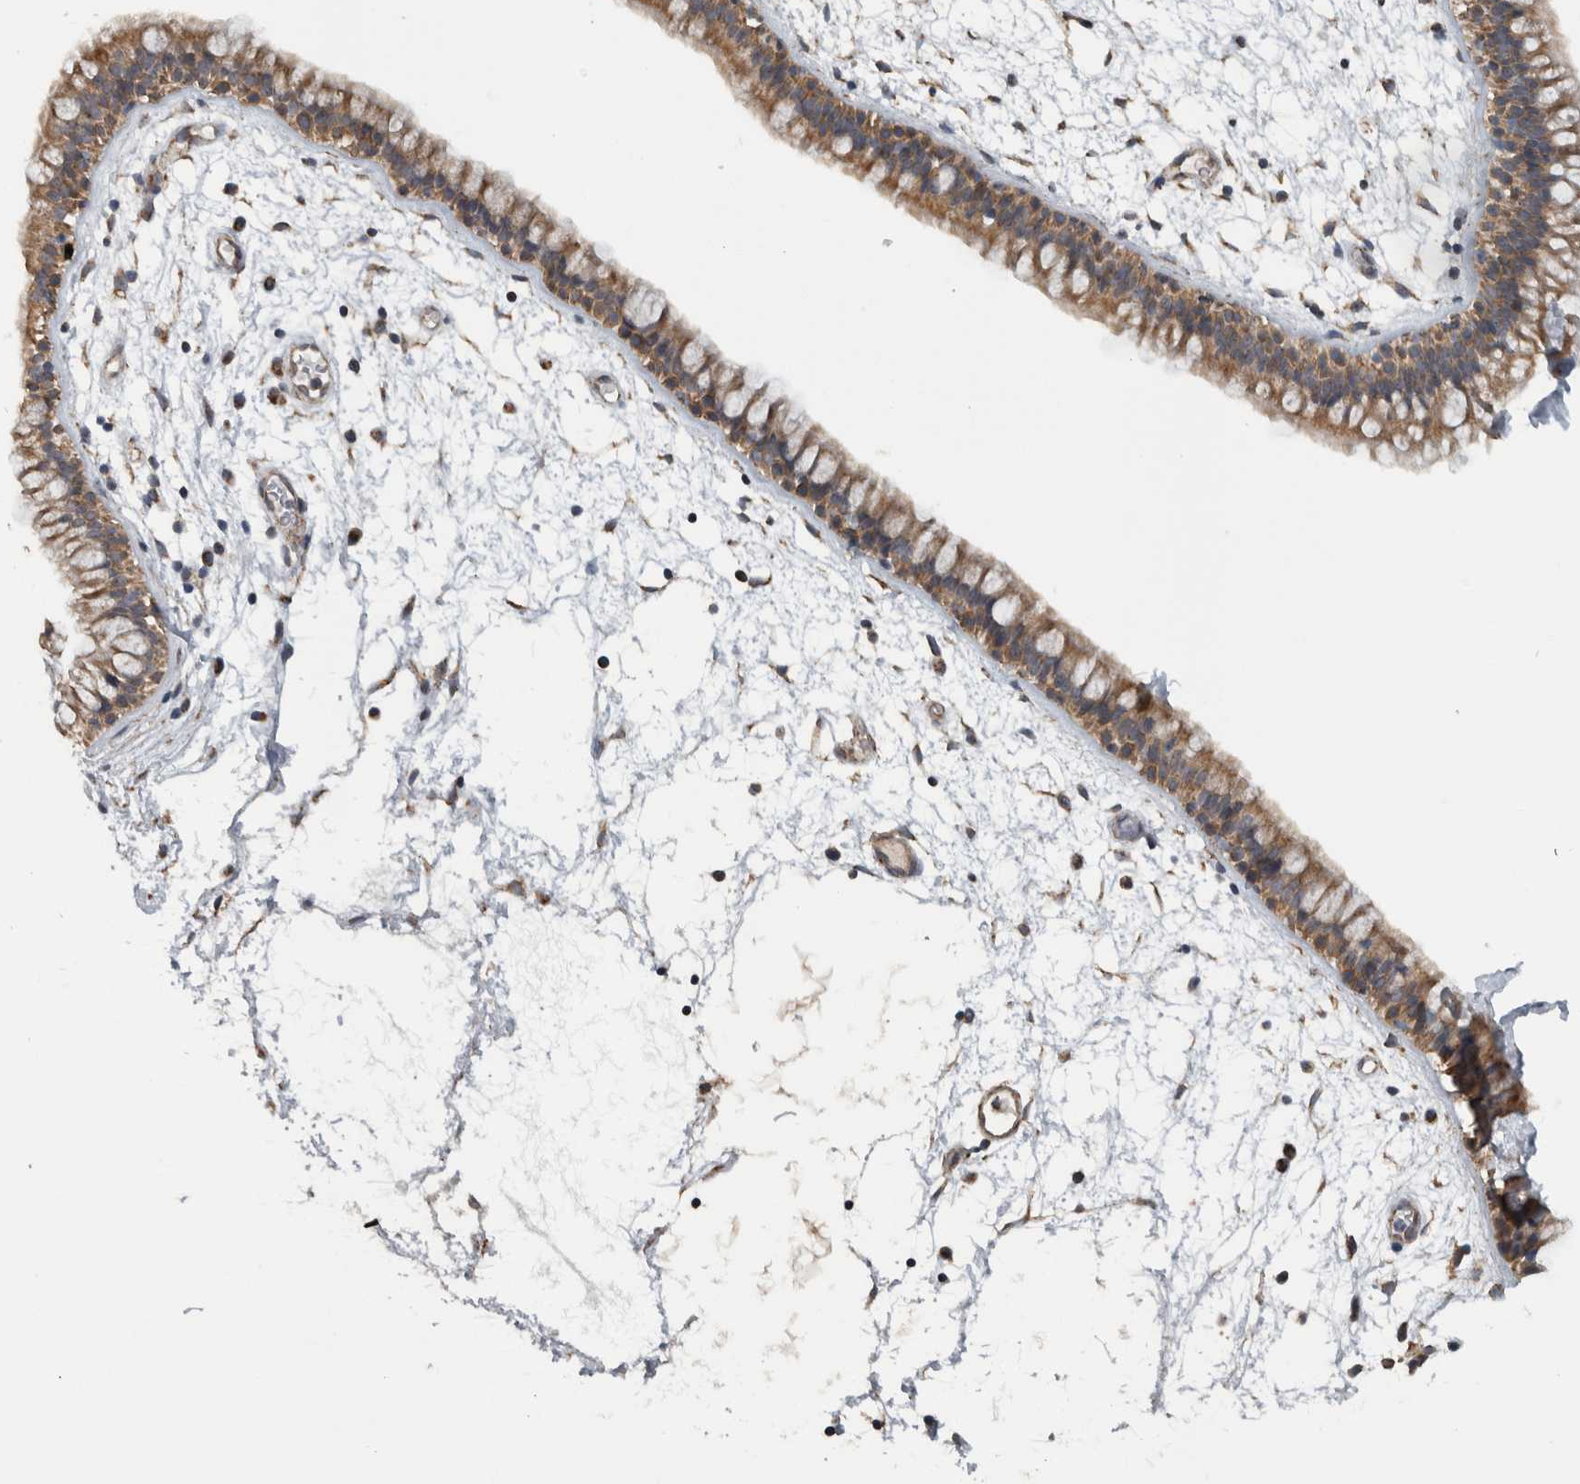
{"staining": {"intensity": "moderate", "quantity": ">75%", "location": "cytoplasmic/membranous"}, "tissue": "nasopharynx", "cell_type": "Respiratory epithelial cells", "image_type": "normal", "snomed": [{"axis": "morphology", "description": "Normal tissue, NOS"}, {"axis": "morphology", "description": "Inflammation, NOS"}, {"axis": "topography", "description": "Nasopharynx"}], "caption": "A photomicrograph showing moderate cytoplasmic/membranous staining in approximately >75% of respiratory epithelial cells in benign nasopharynx, as visualized by brown immunohistochemical staining.", "gene": "ARMC1", "patient": {"sex": "male", "age": 48}}